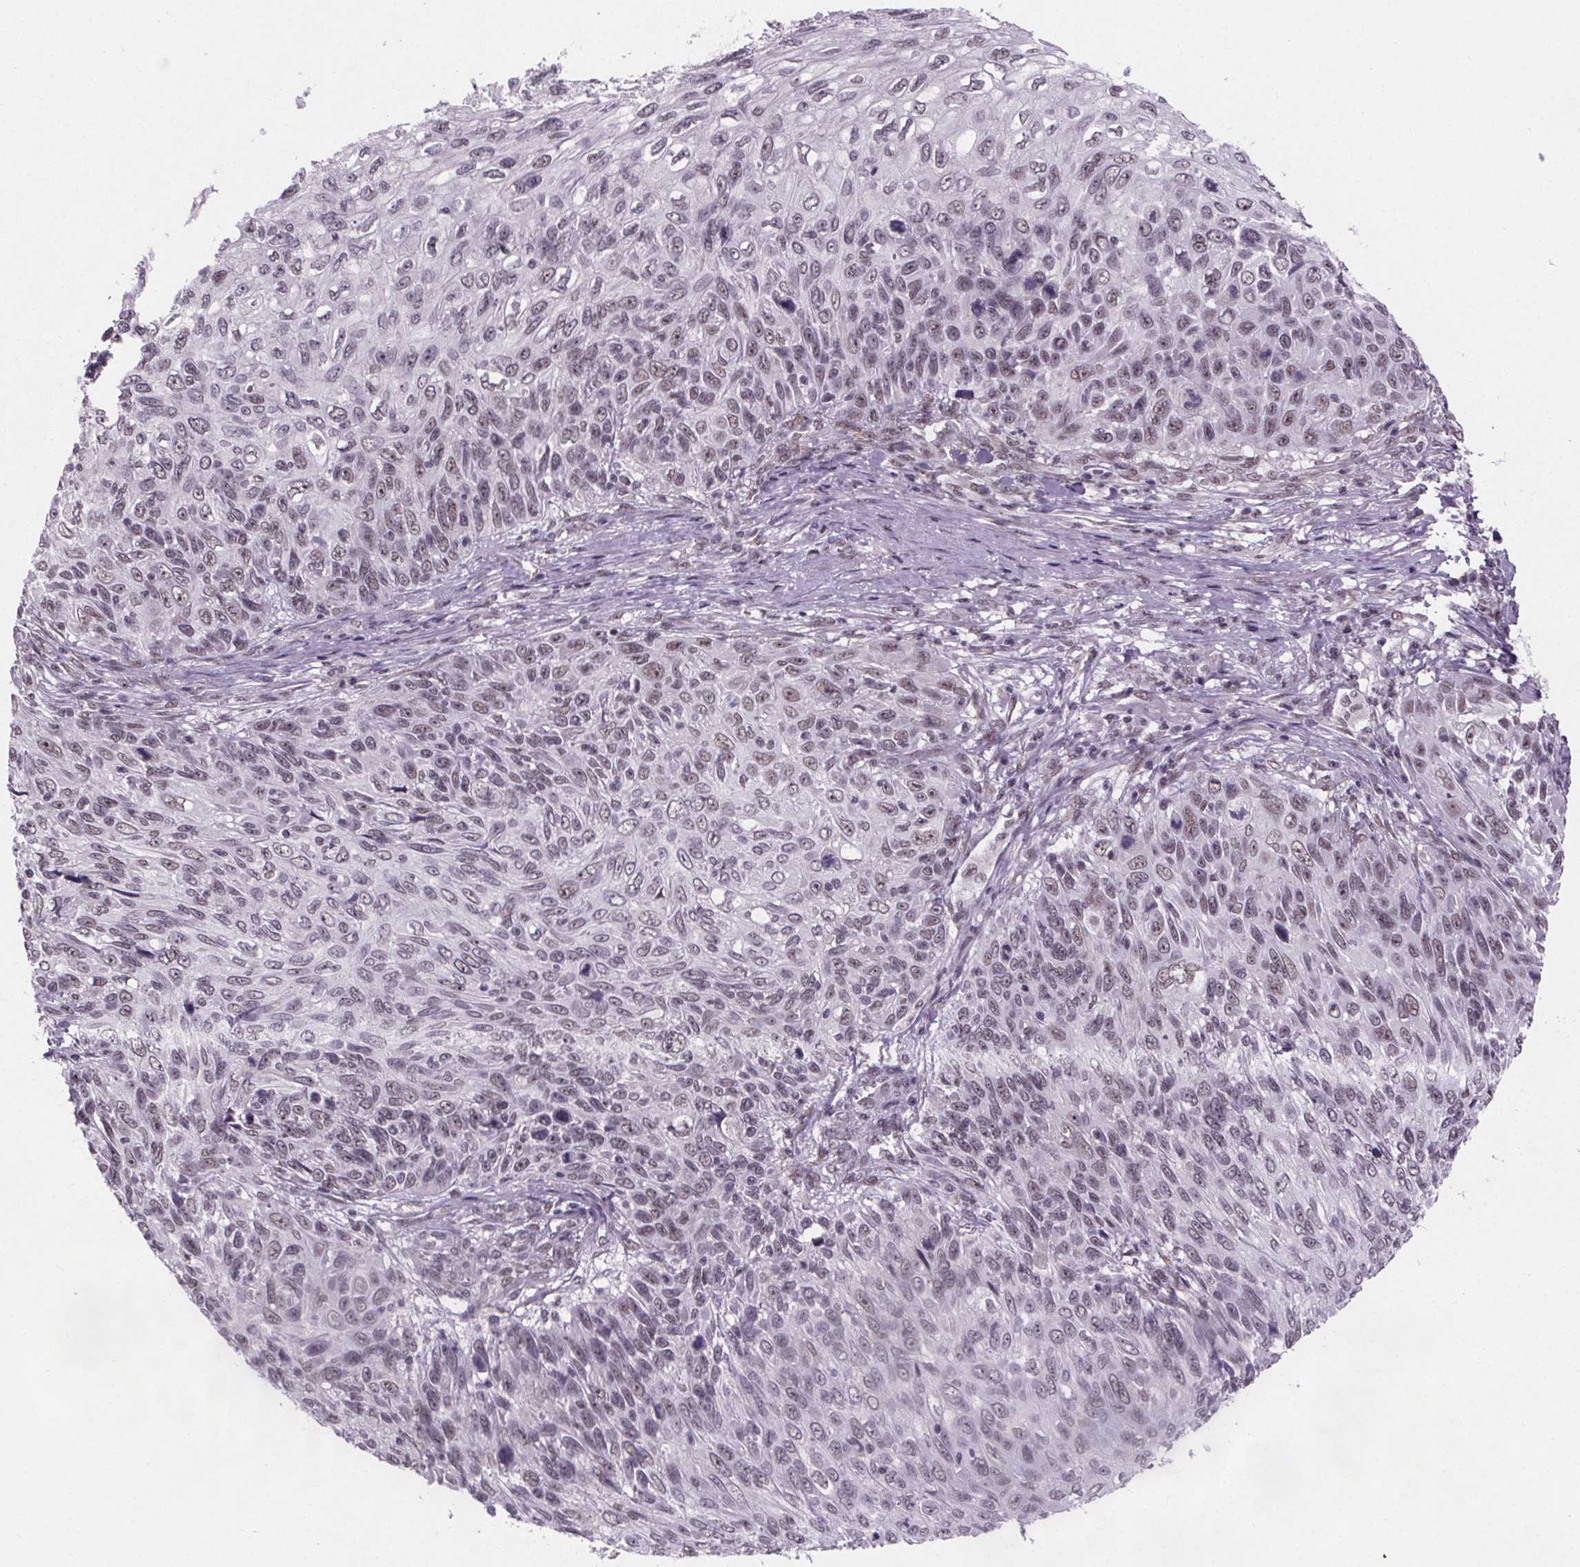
{"staining": {"intensity": "moderate", "quantity": "25%-75%", "location": "nuclear"}, "tissue": "skin cancer", "cell_type": "Tumor cells", "image_type": "cancer", "snomed": [{"axis": "morphology", "description": "Squamous cell carcinoma, NOS"}, {"axis": "topography", "description": "Skin"}], "caption": "Protein expression analysis of skin cancer exhibits moderate nuclear positivity in approximately 25%-75% of tumor cells.", "gene": "ZNF572", "patient": {"sex": "male", "age": 92}}